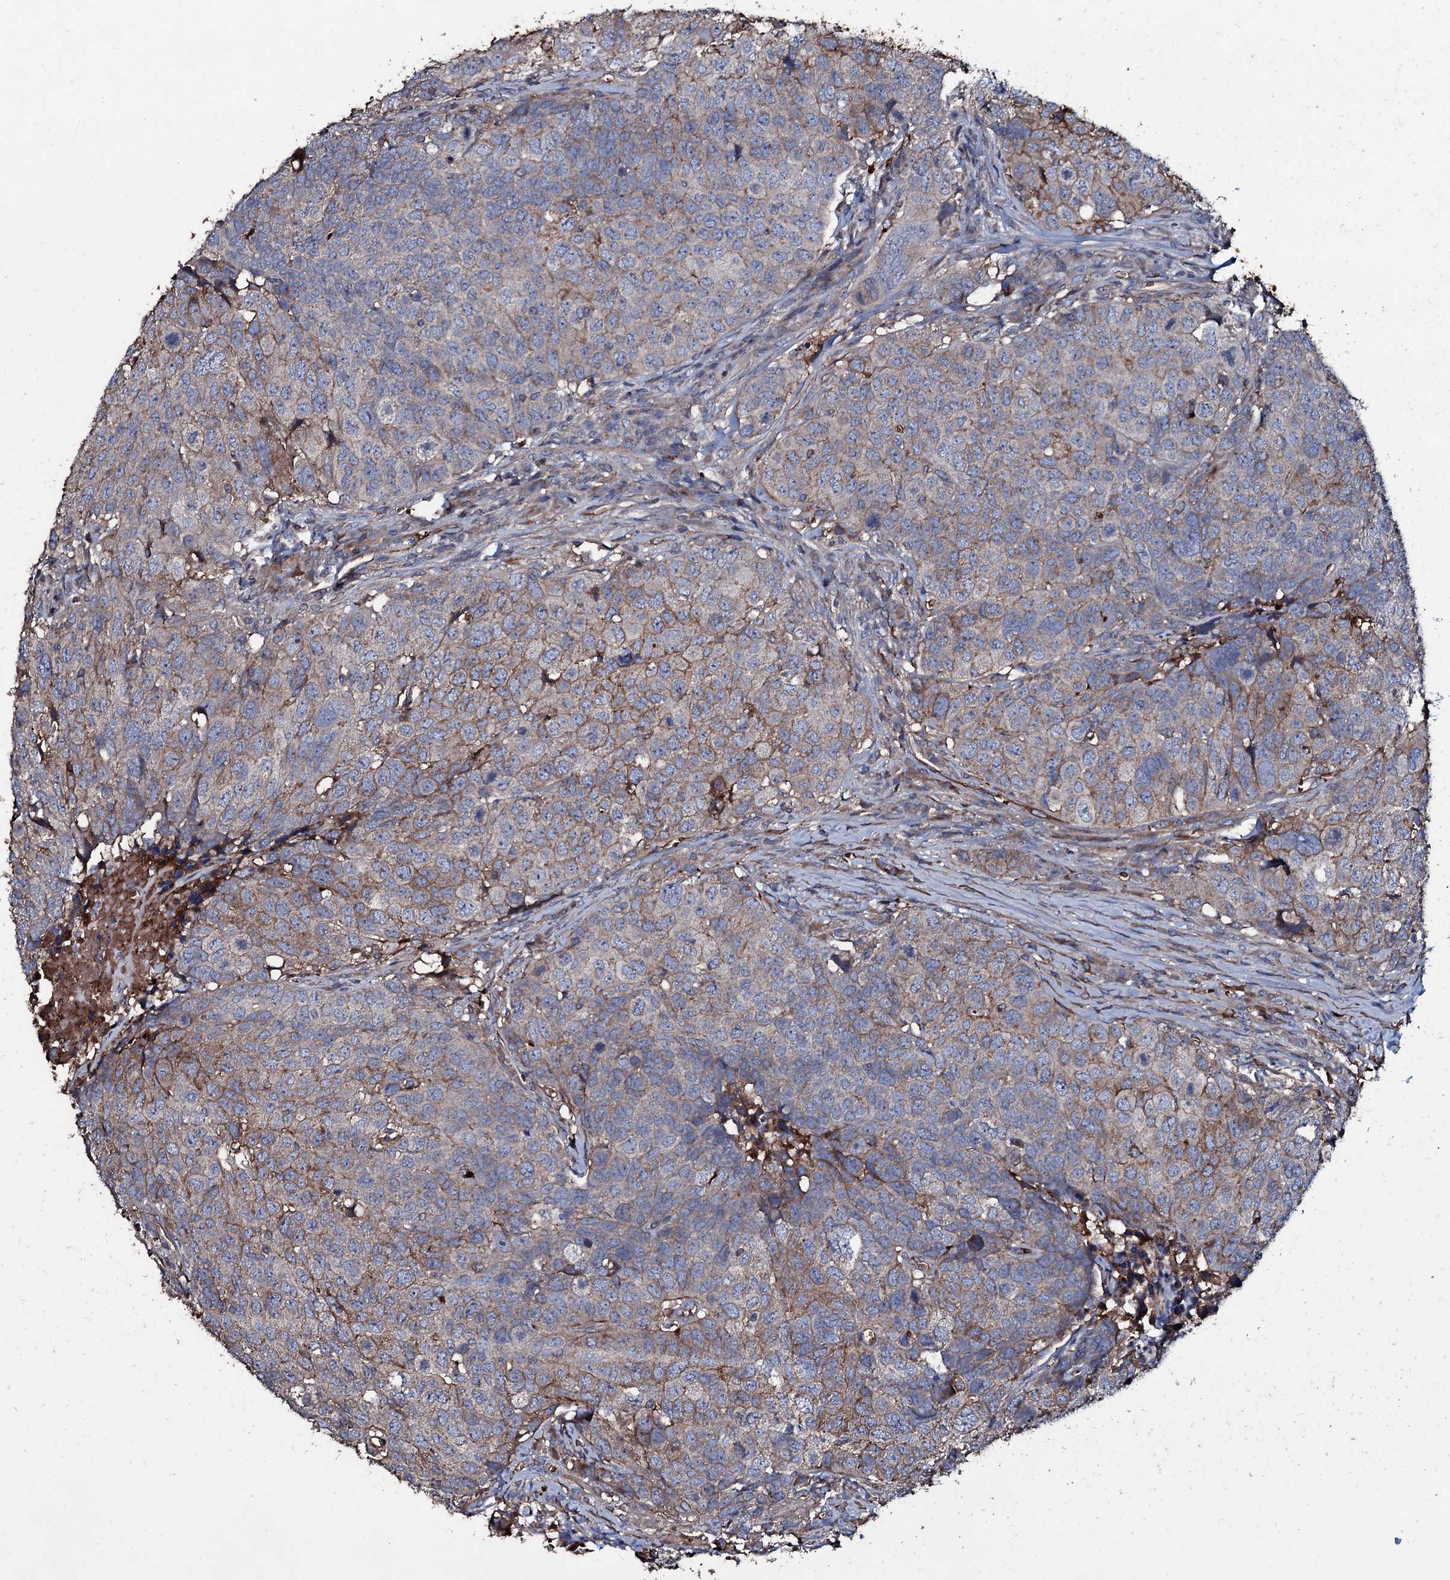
{"staining": {"intensity": "weak", "quantity": "25%-75%", "location": "cytoplasmic/membranous"}, "tissue": "head and neck cancer", "cell_type": "Tumor cells", "image_type": "cancer", "snomed": [{"axis": "morphology", "description": "Squamous cell carcinoma, NOS"}, {"axis": "topography", "description": "Head-Neck"}], "caption": "Immunohistochemistry micrograph of human head and neck cancer stained for a protein (brown), which displays low levels of weak cytoplasmic/membranous expression in approximately 25%-75% of tumor cells.", "gene": "ZSWIM8", "patient": {"sex": "male", "age": 66}}